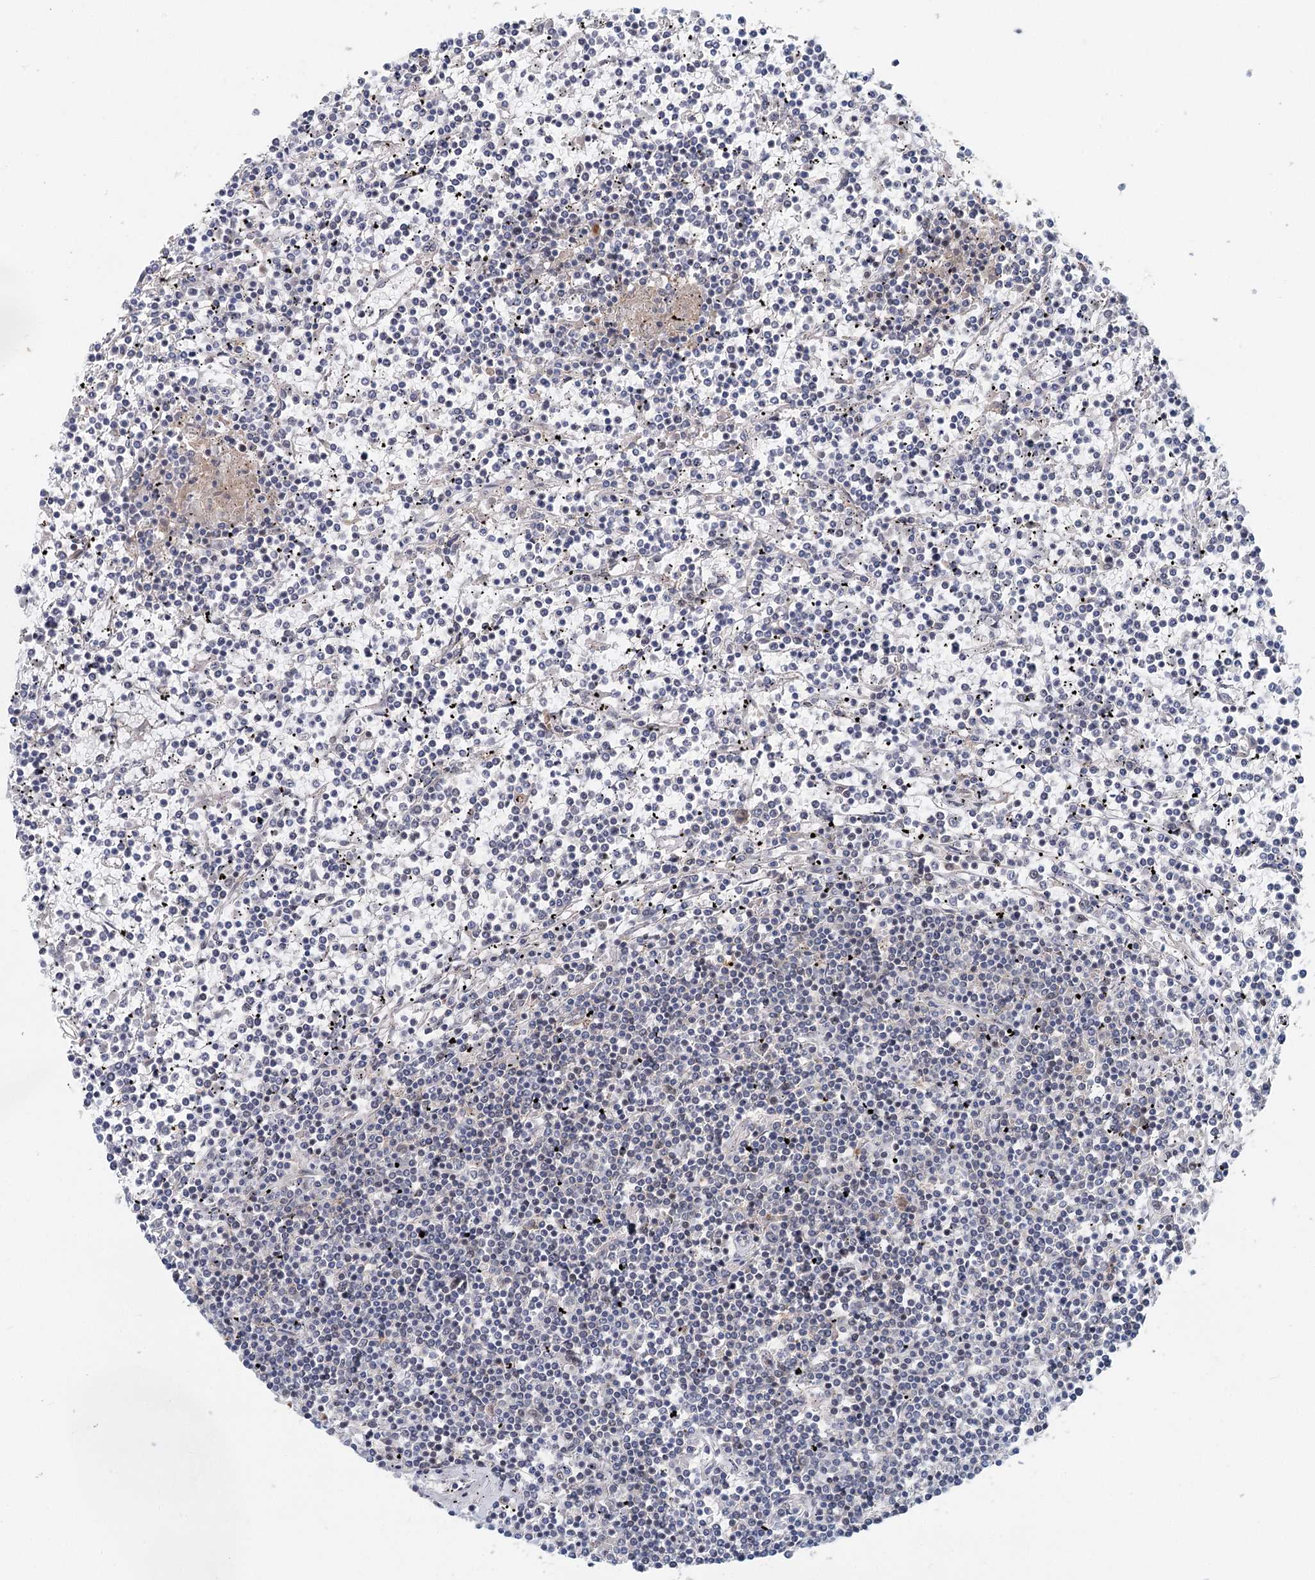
{"staining": {"intensity": "negative", "quantity": "none", "location": "none"}, "tissue": "lymphoma", "cell_type": "Tumor cells", "image_type": "cancer", "snomed": [{"axis": "morphology", "description": "Malignant lymphoma, non-Hodgkin's type, Low grade"}, {"axis": "topography", "description": "Spleen"}], "caption": "Protein analysis of lymphoma demonstrates no significant staining in tumor cells.", "gene": "CDC42SE2", "patient": {"sex": "female", "age": 19}}